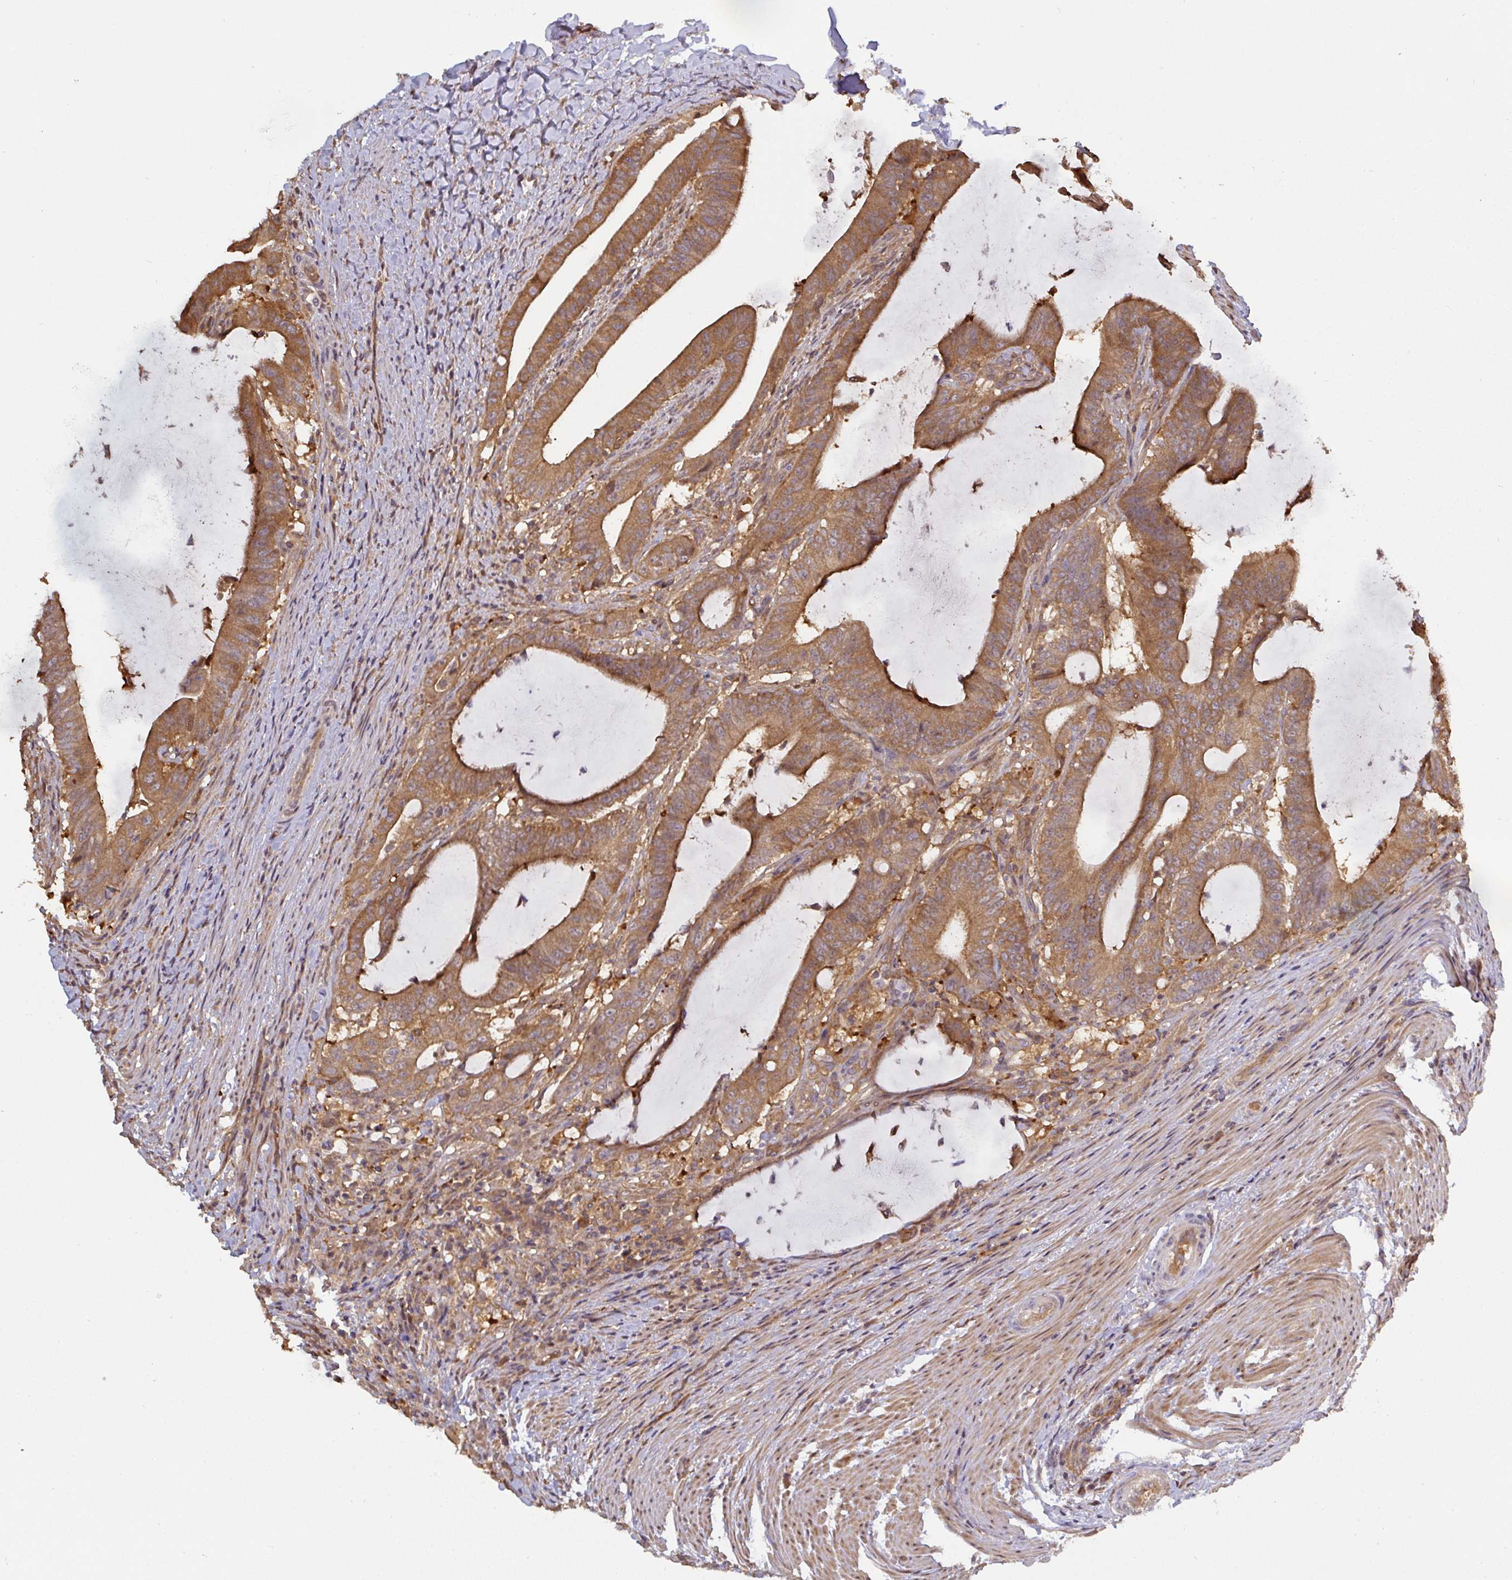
{"staining": {"intensity": "moderate", "quantity": ">75%", "location": "cytoplasmic/membranous"}, "tissue": "colorectal cancer", "cell_type": "Tumor cells", "image_type": "cancer", "snomed": [{"axis": "morphology", "description": "Adenocarcinoma, NOS"}, {"axis": "topography", "description": "Colon"}], "caption": "Immunohistochemical staining of human adenocarcinoma (colorectal) exhibits medium levels of moderate cytoplasmic/membranous protein staining in about >75% of tumor cells.", "gene": "ST13", "patient": {"sex": "female", "age": 43}}